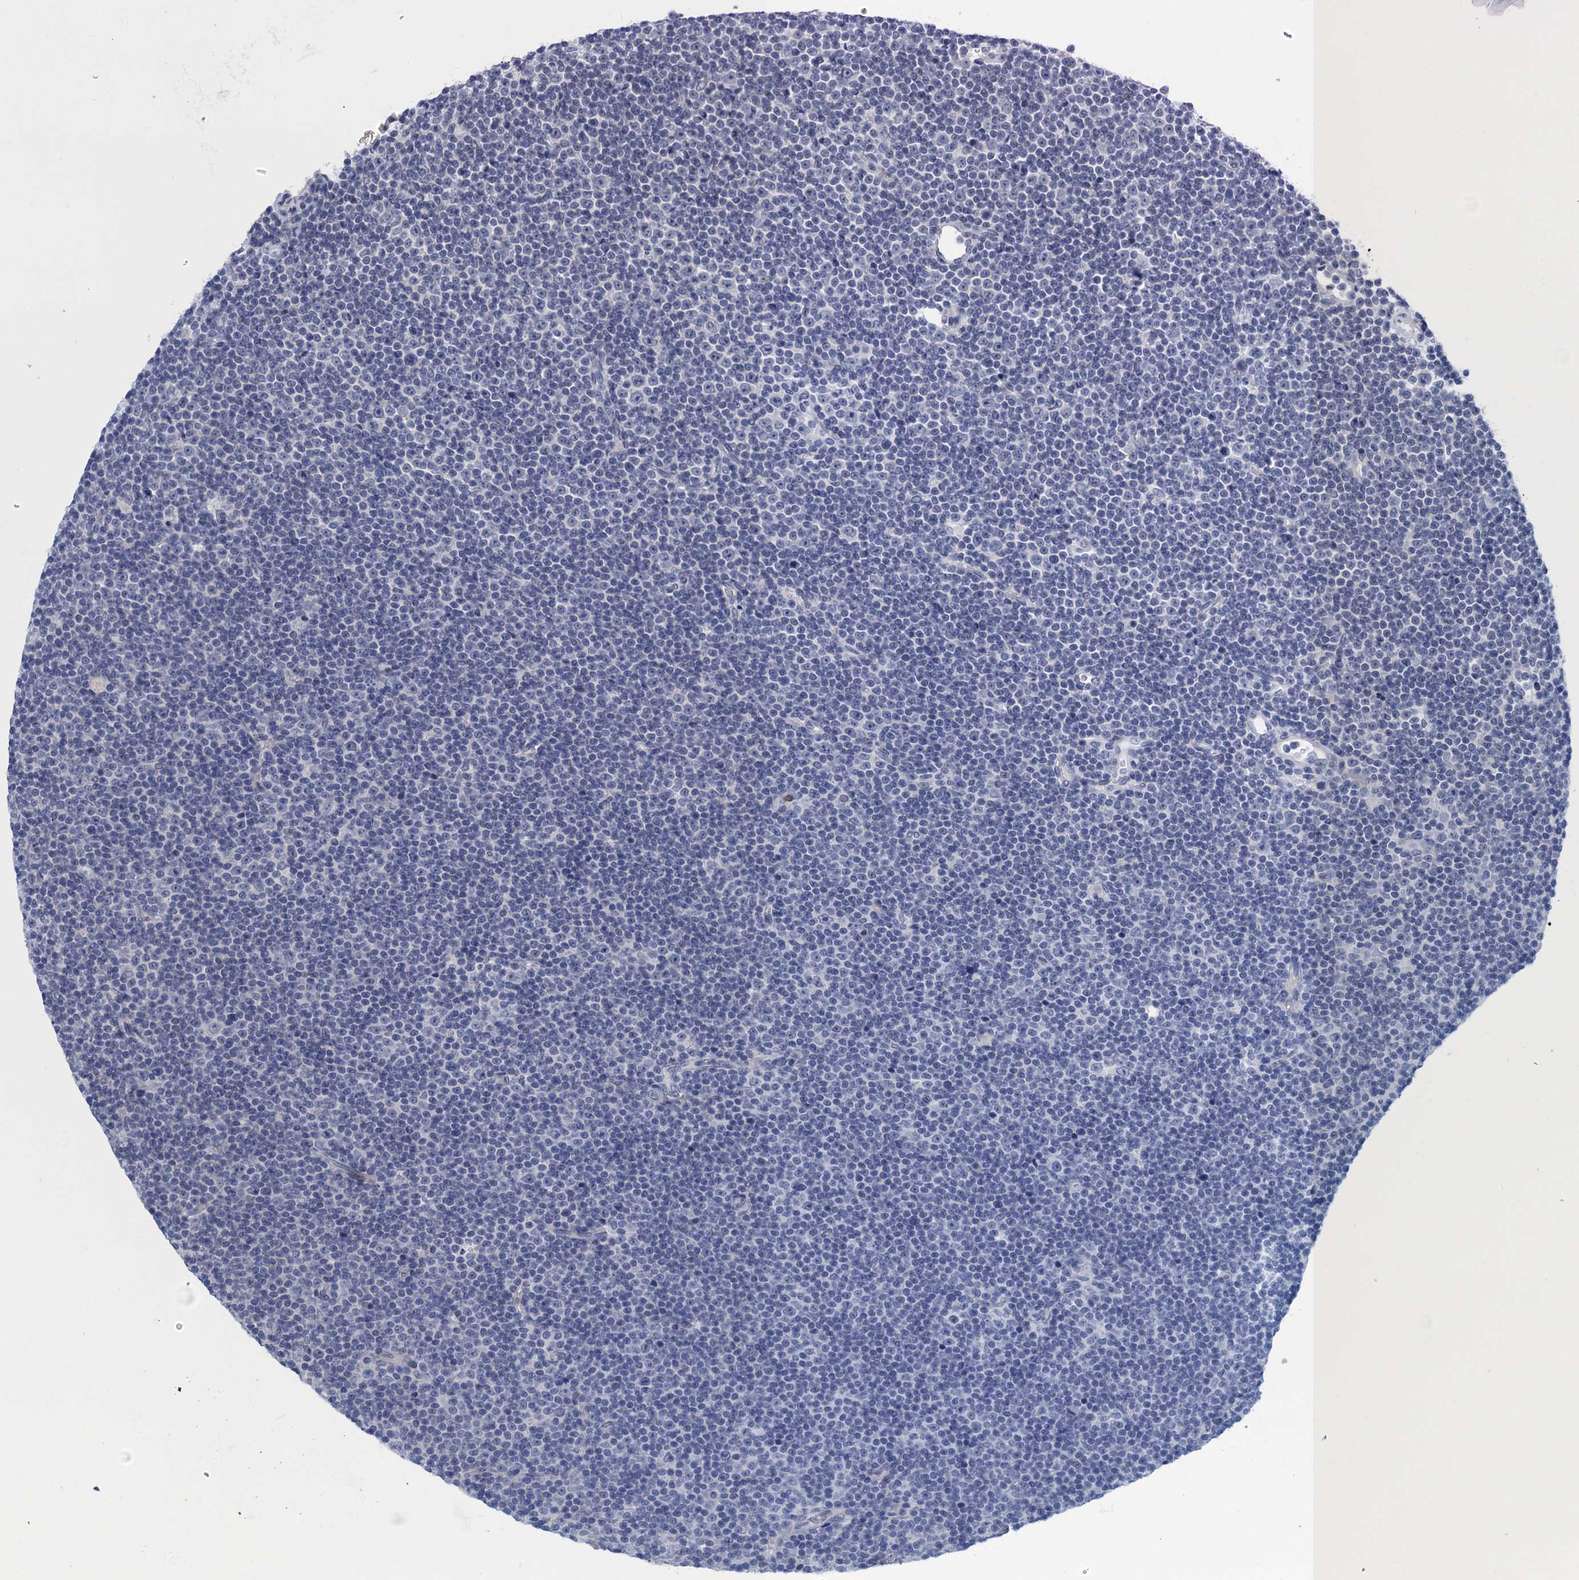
{"staining": {"intensity": "negative", "quantity": "none", "location": "none"}, "tissue": "lymphoma", "cell_type": "Tumor cells", "image_type": "cancer", "snomed": [{"axis": "morphology", "description": "Malignant lymphoma, non-Hodgkin's type, Low grade"}, {"axis": "topography", "description": "Lymph node"}], "caption": "IHC micrograph of lymphoma stained for a protein (brown), which displays no expression in tumor cells. Brightfield microscopy of immunohistochemistry (IHC) stained with DAB (3,3'-diaminobenzidine) (brown) and hematoxylin (blue), captured at high magnification.", "gene": "SCEL", "patient": {"sex": "female", "age": 67}}